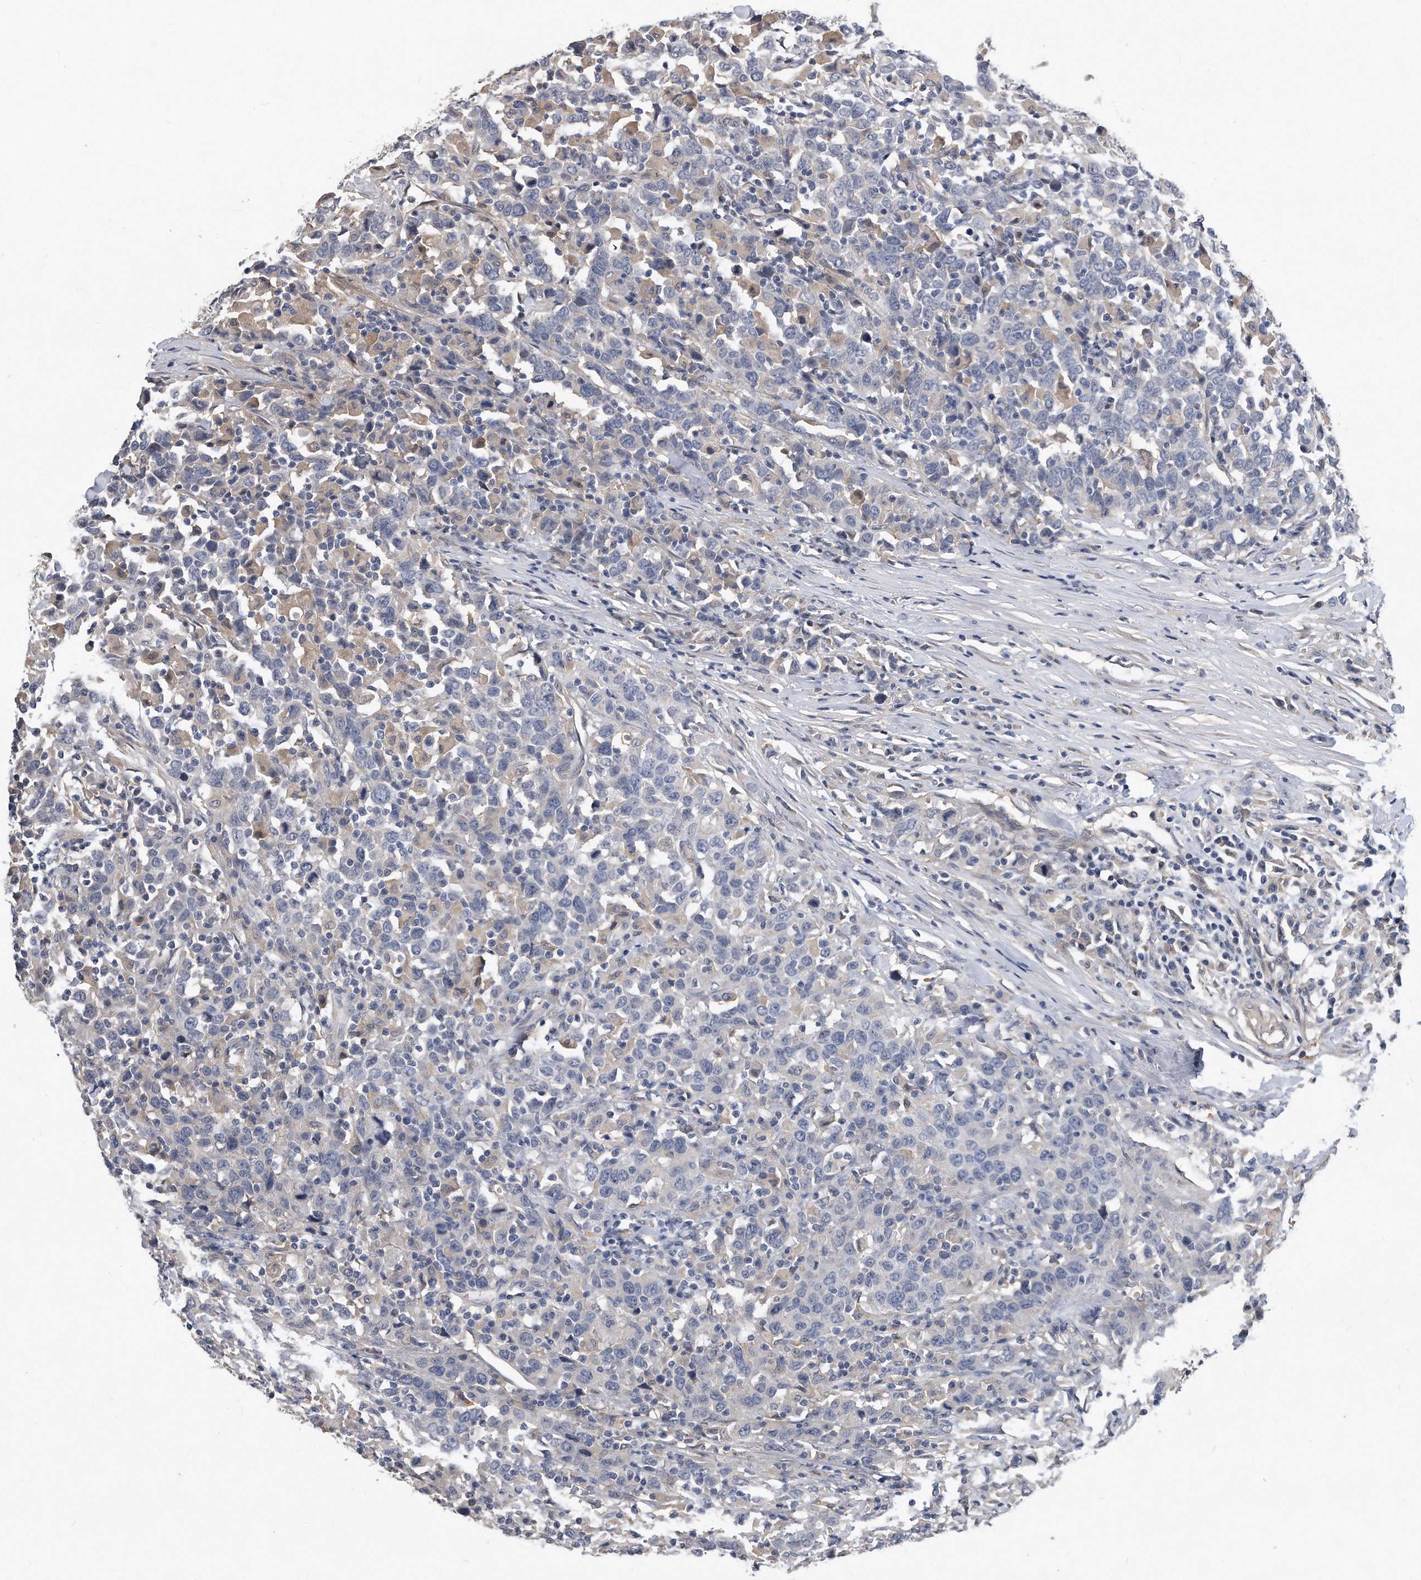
{"staining": {"intensity": "negative", "quantity": "none", "location": "none"}, "tissue": "urothelial cancer", "cell_type": "Tumor cells", "image_type": "cancer", "snomed": [{"axis": "morphology", "description": "Urothelial carcinoma, High grade"}, {"axis": "topography", "description": "Urinary bladder"}], "caption": "The histopathology image displays no significant positivity in tumor cells of urothelial cancer.", "gene": "HOMER3", "patient": {"sex": "male", "age": 61}}